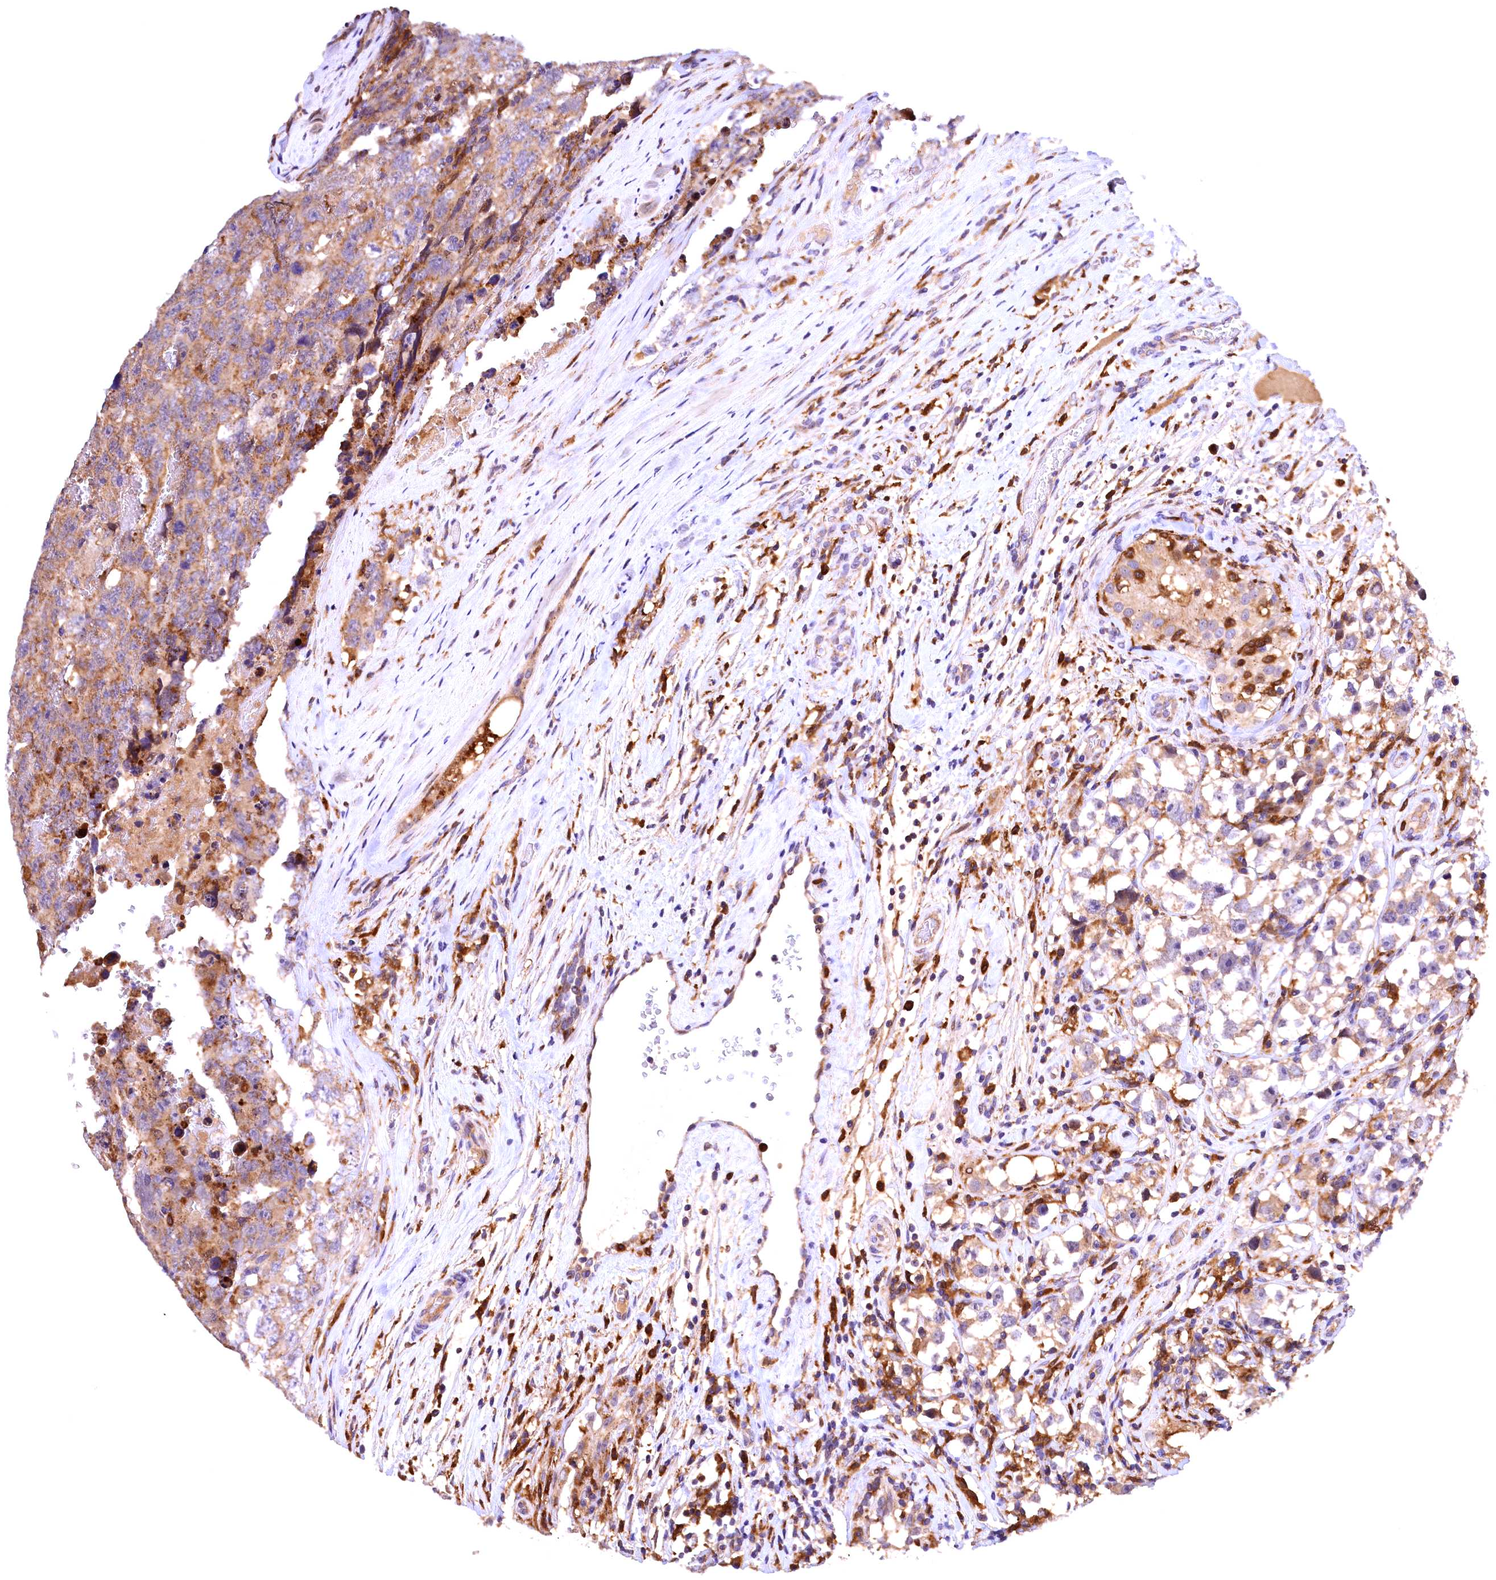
{"staining": {"intensity": "moderate", "quantity": ">75%", "location": "cytoplasmic/membranous"}, "tissue": "testis cancer", "cell_type": "Tumor cells", "image_type": "cancer", "snomed": [{"axis": "morphology", "description": "Carcinoma, Embryonal, NOS"}, {"axis": "topography", "description": "Testis"}], "caption": "Immunohistochemistry (IHC) staining of testis cancer (embryonal carcinoma), which exhibits medium levels of moderate cytoplasmic/membranous expression in about >75% of tumor cells indicating moderate cytoplasmic/membranous protein expression. The staining was performed using DAB (brown) for protein detection and nuclei were counterstained in hematoxylin (blue).", "gene": "NAIP", "patient": {"sex": "male", "age": 45}}